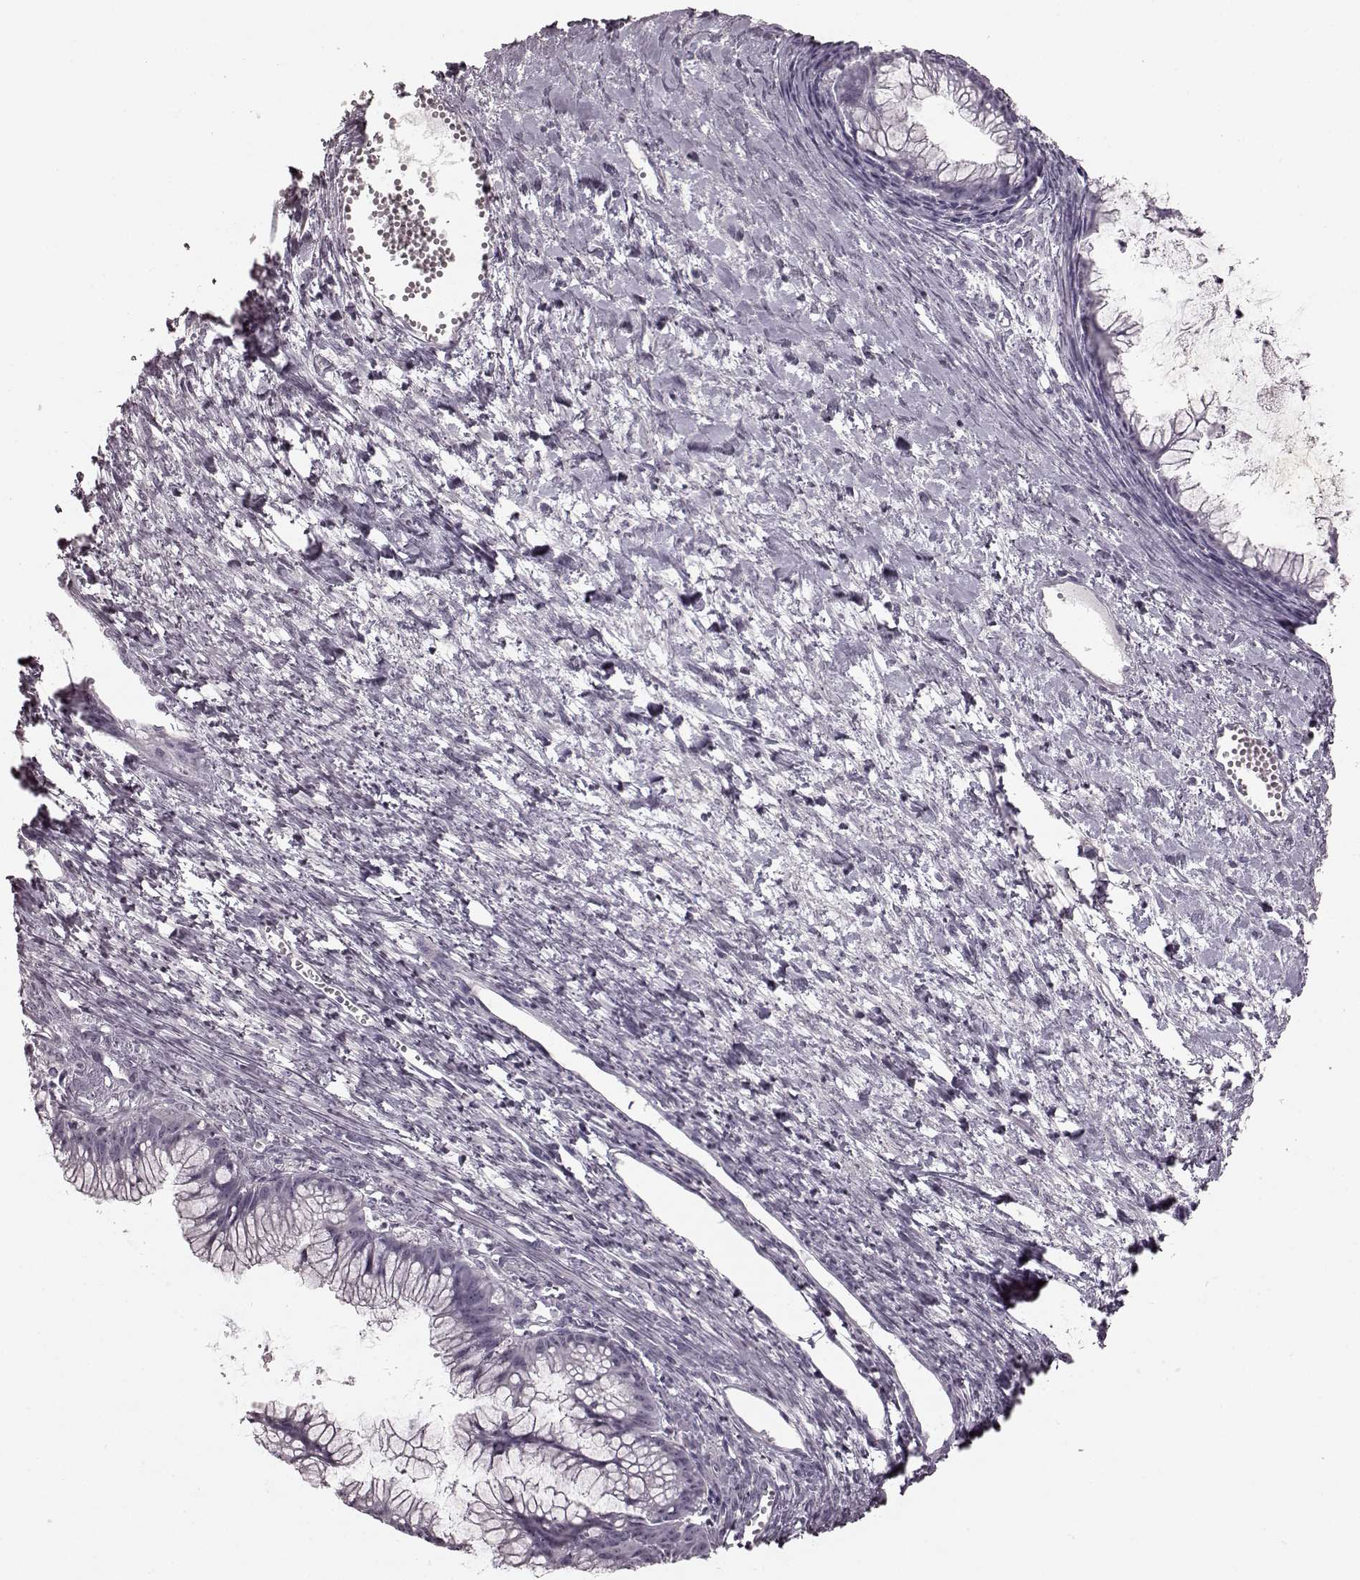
{"staining": {"intensity": "negative", "quantity": "none", "location": "none"}, "tissue": "ovarian cancer", "cell_type": "Tumor cells", "image_type": "cancer", "snomed": [{"axis": "morphology", "description": "Cystadenocarcinoma, mucinous, NOS"}, {"axis": "topography", "description": "Ovary"}], "caption": "High power microscopy image of an IHC histopathology image of mucinous cystadenocarcinoma (ovarian), revealing no significant expression in tumor cells.", "gene": "TRPM1", "patient": {"sex": "female", "age": 41}}